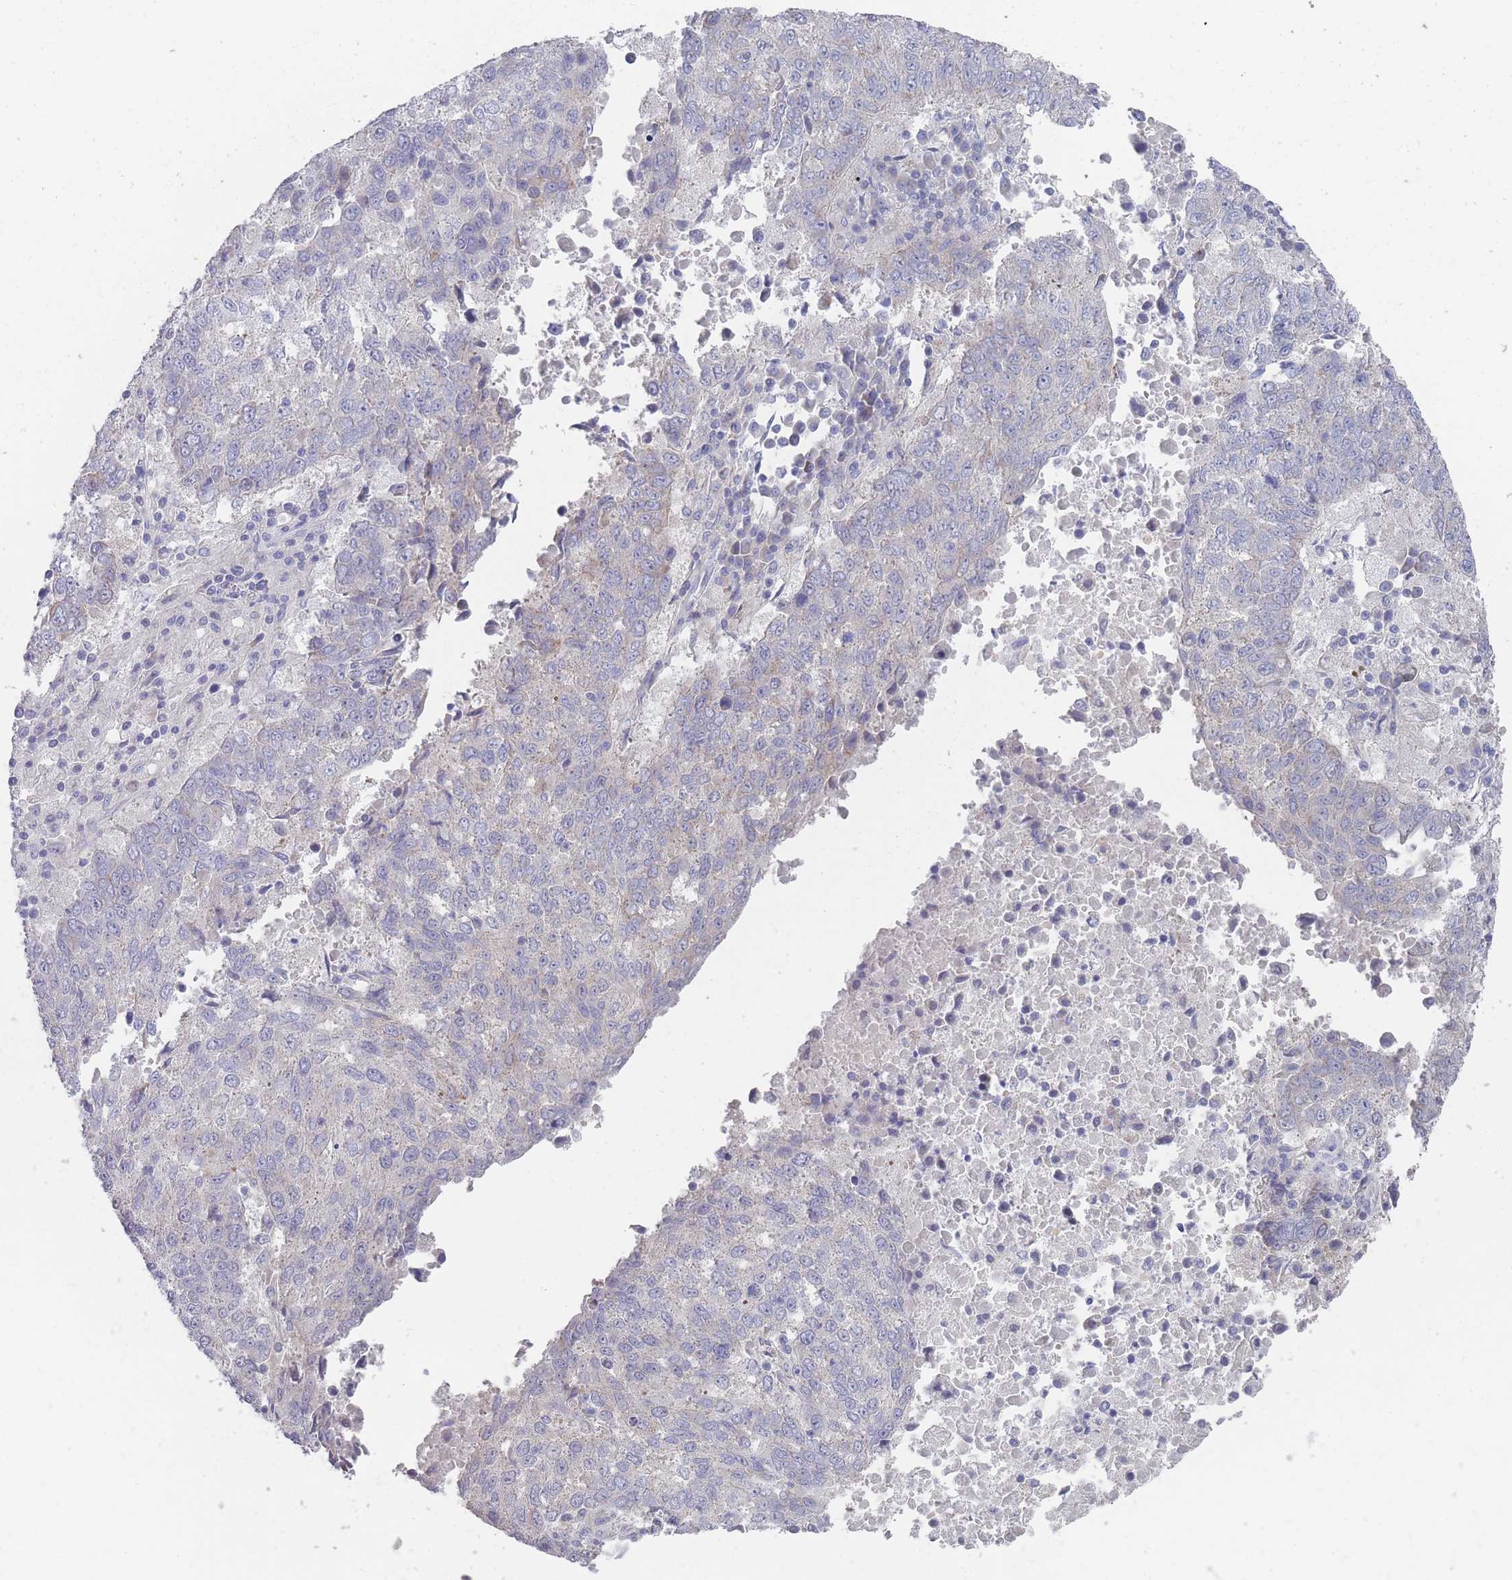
{"staining": {"intensity": "negative", "quantity": "none", "location": "none"}, "tissue": "lung cancer", "cell_type": "Tumor cells", "image_type": "cancer", "snomed": [{"axis": "morphology", "description": "Squamous cell carcinoma, NOS"}, {"axis": "topography", "description": "Lung"}], "caption": "Protein analysis of lung squamous cell carcinoma demonstrates no significant staining in tumor cells.", "gene": "PIGU", "patient": {"sex": "male", "age": 73}}